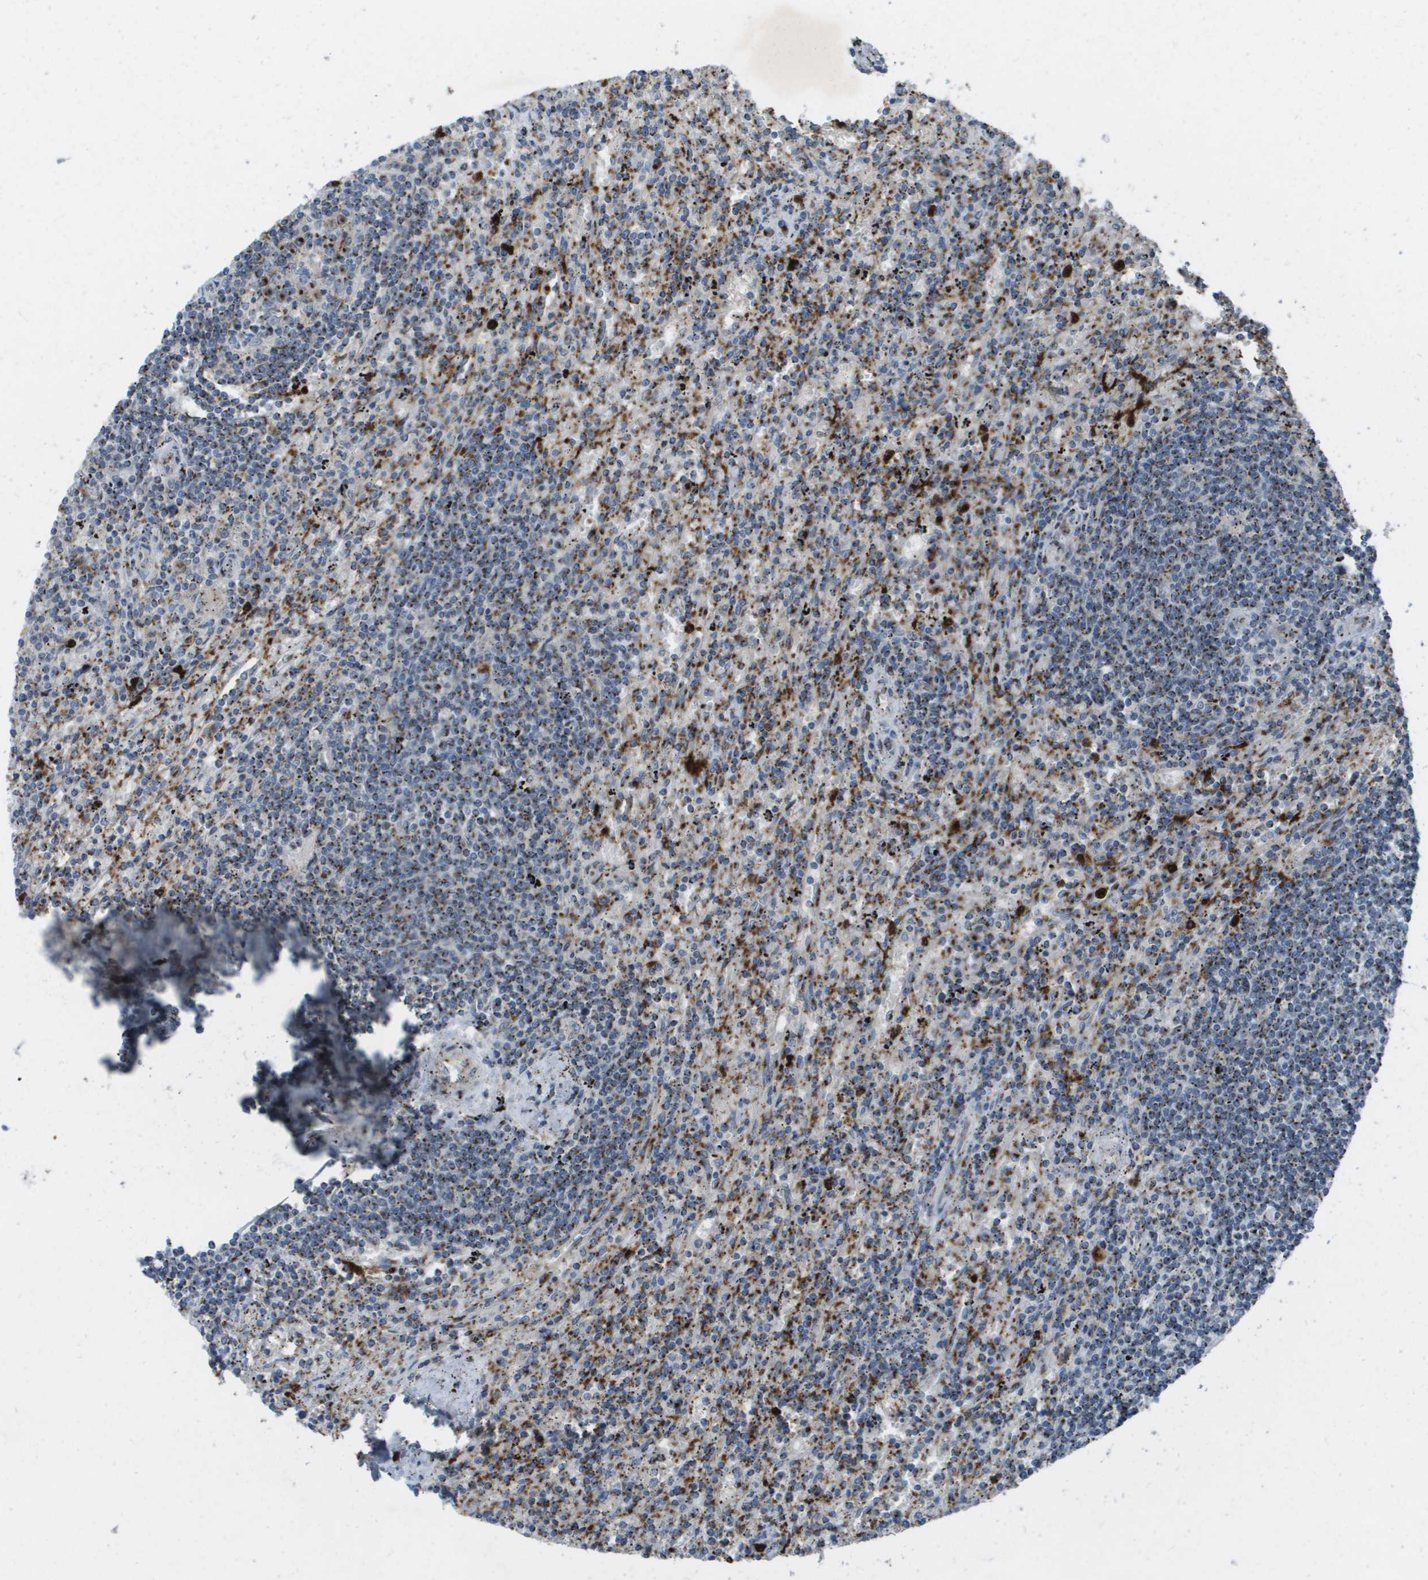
{"staining": {"intensity": "strong", "quantity": ">75%", "location": "cytoplasmic/membranous"}, "tissue": "lymphoma", "cell_type": "Tumor cells", "image_type": "cancer", "snomed": [{"axis": "morphology", "description": "Malignant lymphoma, non-Hodgkin's type, Low grade"}, {"axis": "topography", "description": "Spleen"}], "caption": "Lymphoma stained with immunohistochemistry reveals strong cytoplasmic/membranous positivity in approximately >75% of tumor cells.", "gene": "QSOX2", "patient": {"sex": "male", "age": 76}}